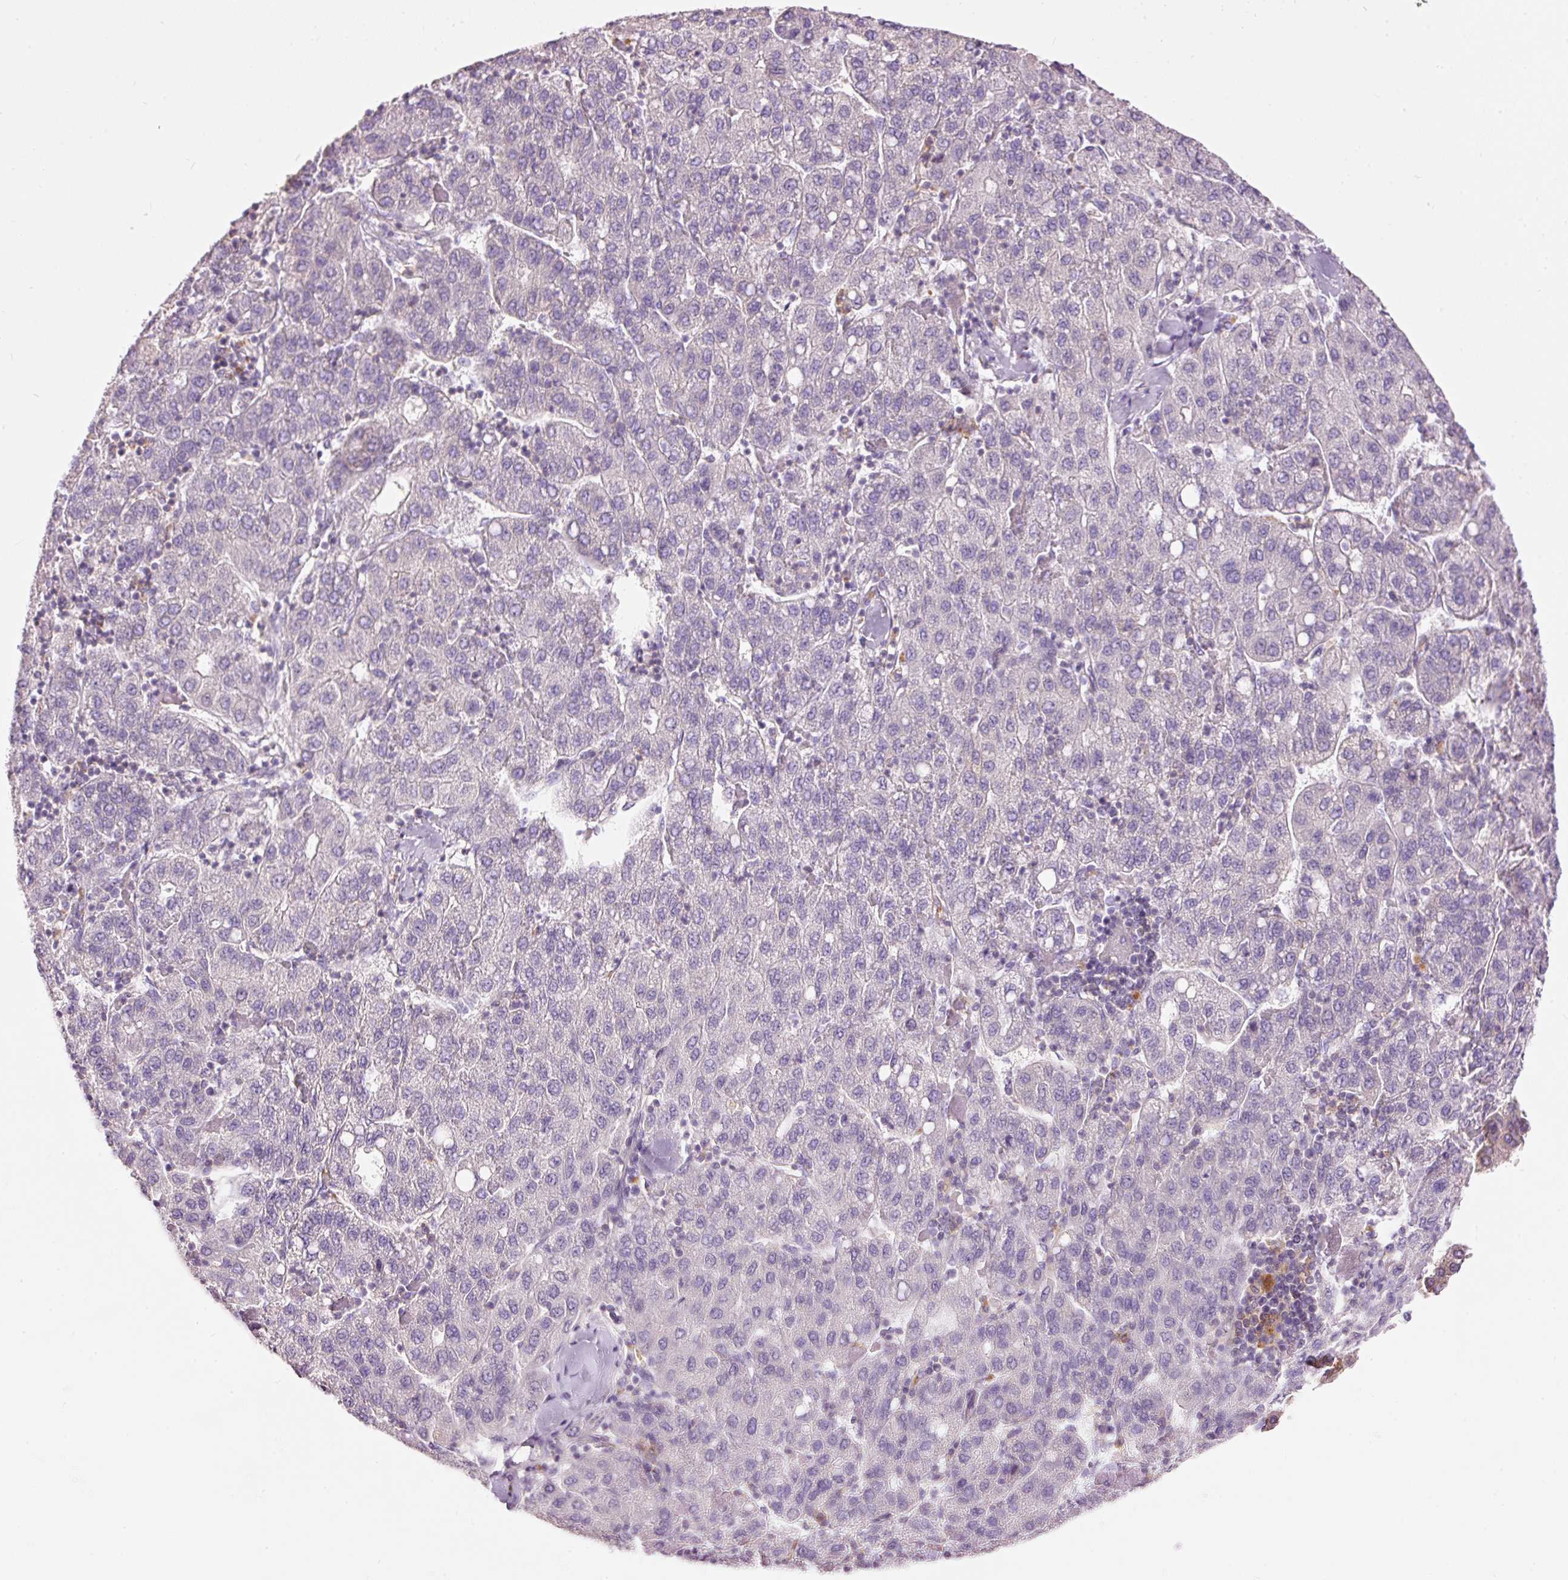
{"staining": {"intensity": "negative", "quantity": "none", "location": "none"}, "tissue": "liver cancer", "cell_type": "Tumor cells", "image_type": "cancer", "snomed": [{"axis": "morphology", "description": "Carcinoma, Hepatocellular, NOS"}, {"axis": "topography", "description": "Liver"}], "caption": "The image displays no staining of tumor cells in liver cancer (hepatocellular carcinoma).", "gene": "DOK6", "patient": {"sex": "male", "age": 65}}